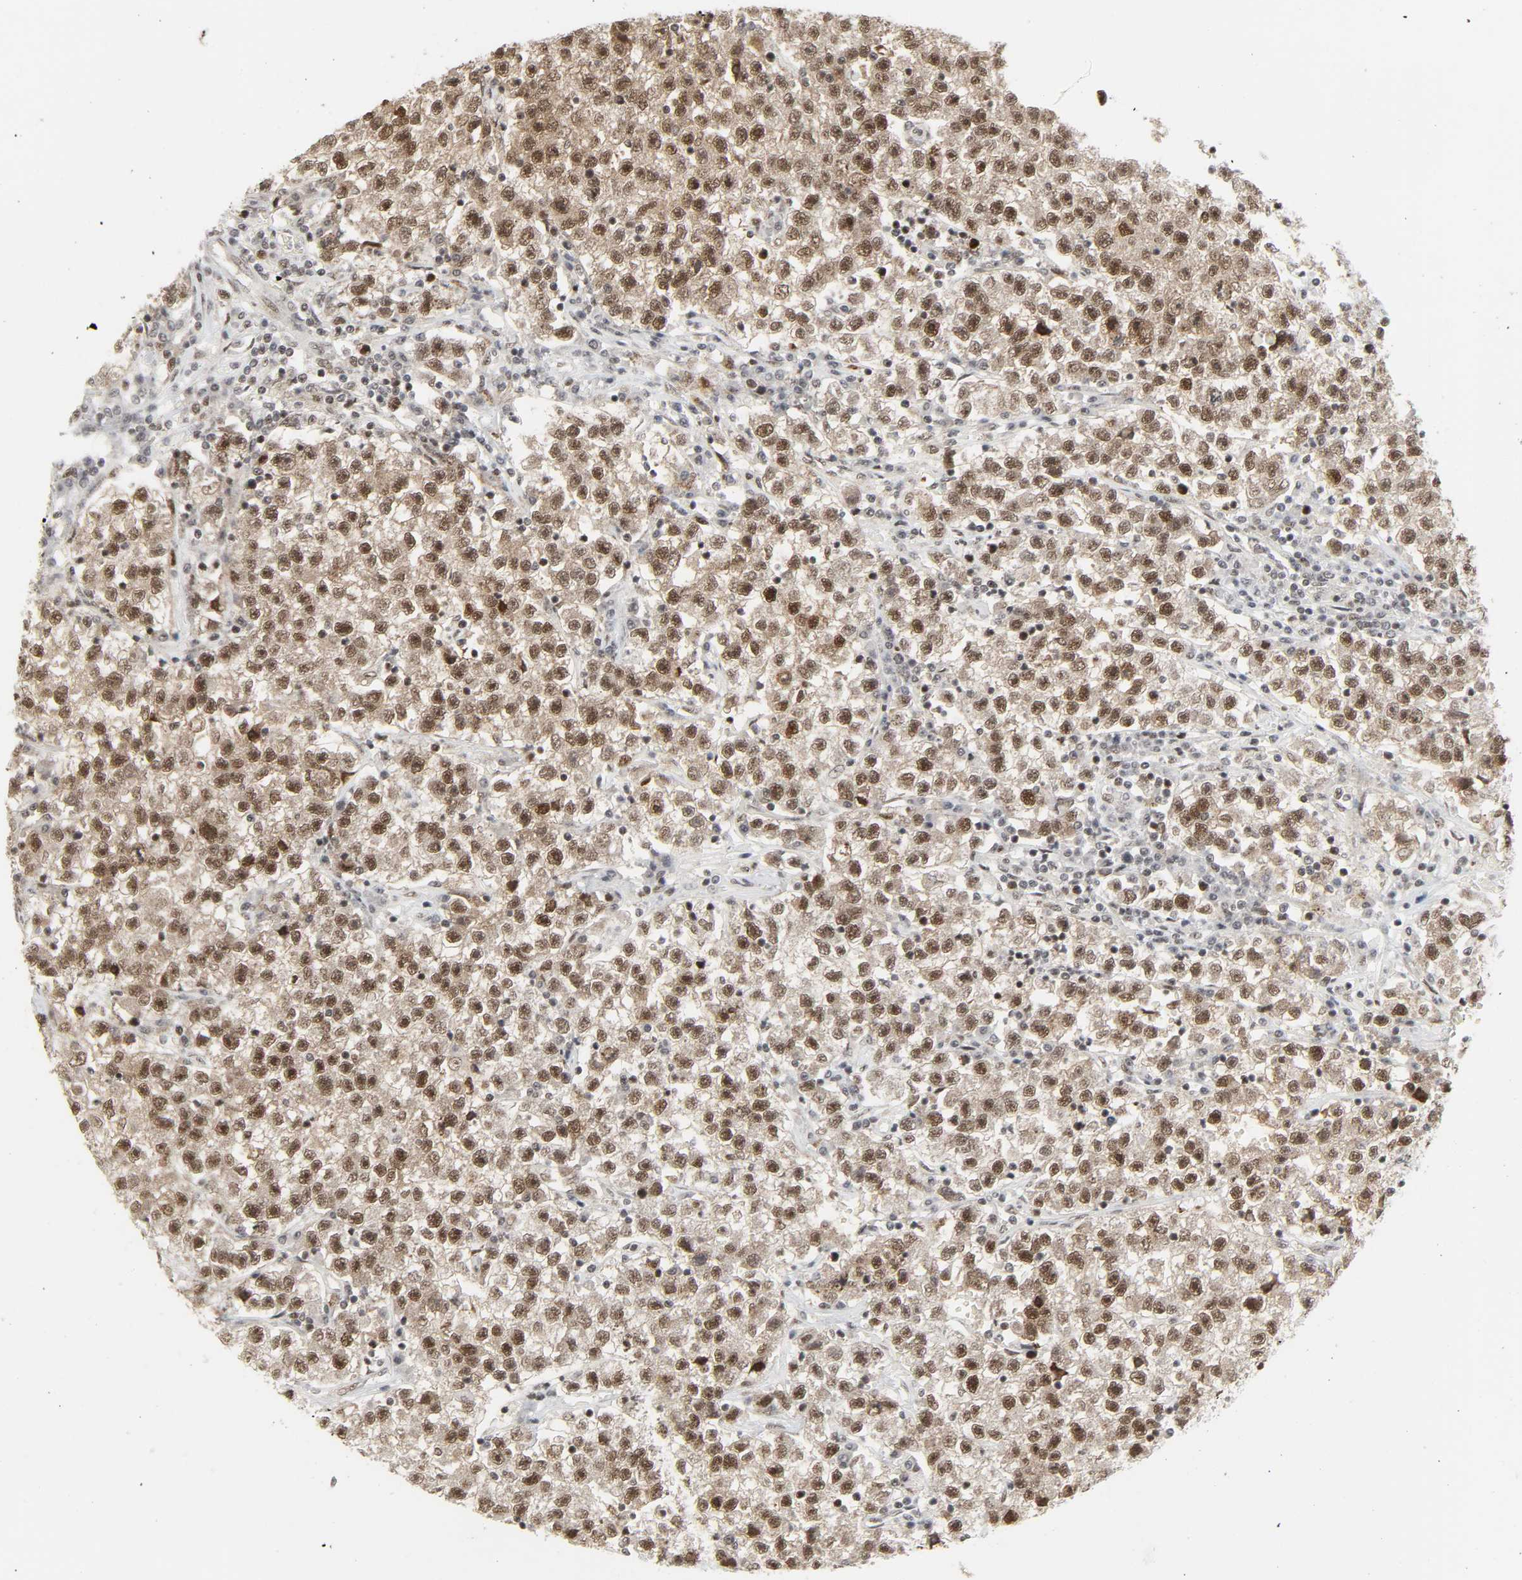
{"staining": {"intensity": "strong", "quantity": ">75%", "location": "nuclear"}, "tissue": "testis cancer", "cell_type": "Tumor cells", "image_type": "cancer", "snomed": [{"axis": "morphology", "description": "Seminoma, NOS"}, {"axis": "topography", "description": "Testis"}], "caption": "About >75% of tumor cells in human testis cancer show strong nuclear protein staining as visualized by brown immunohistochemical staining.", "gene": "CDK7", "patient": {"sex": "male", "age": 22}}